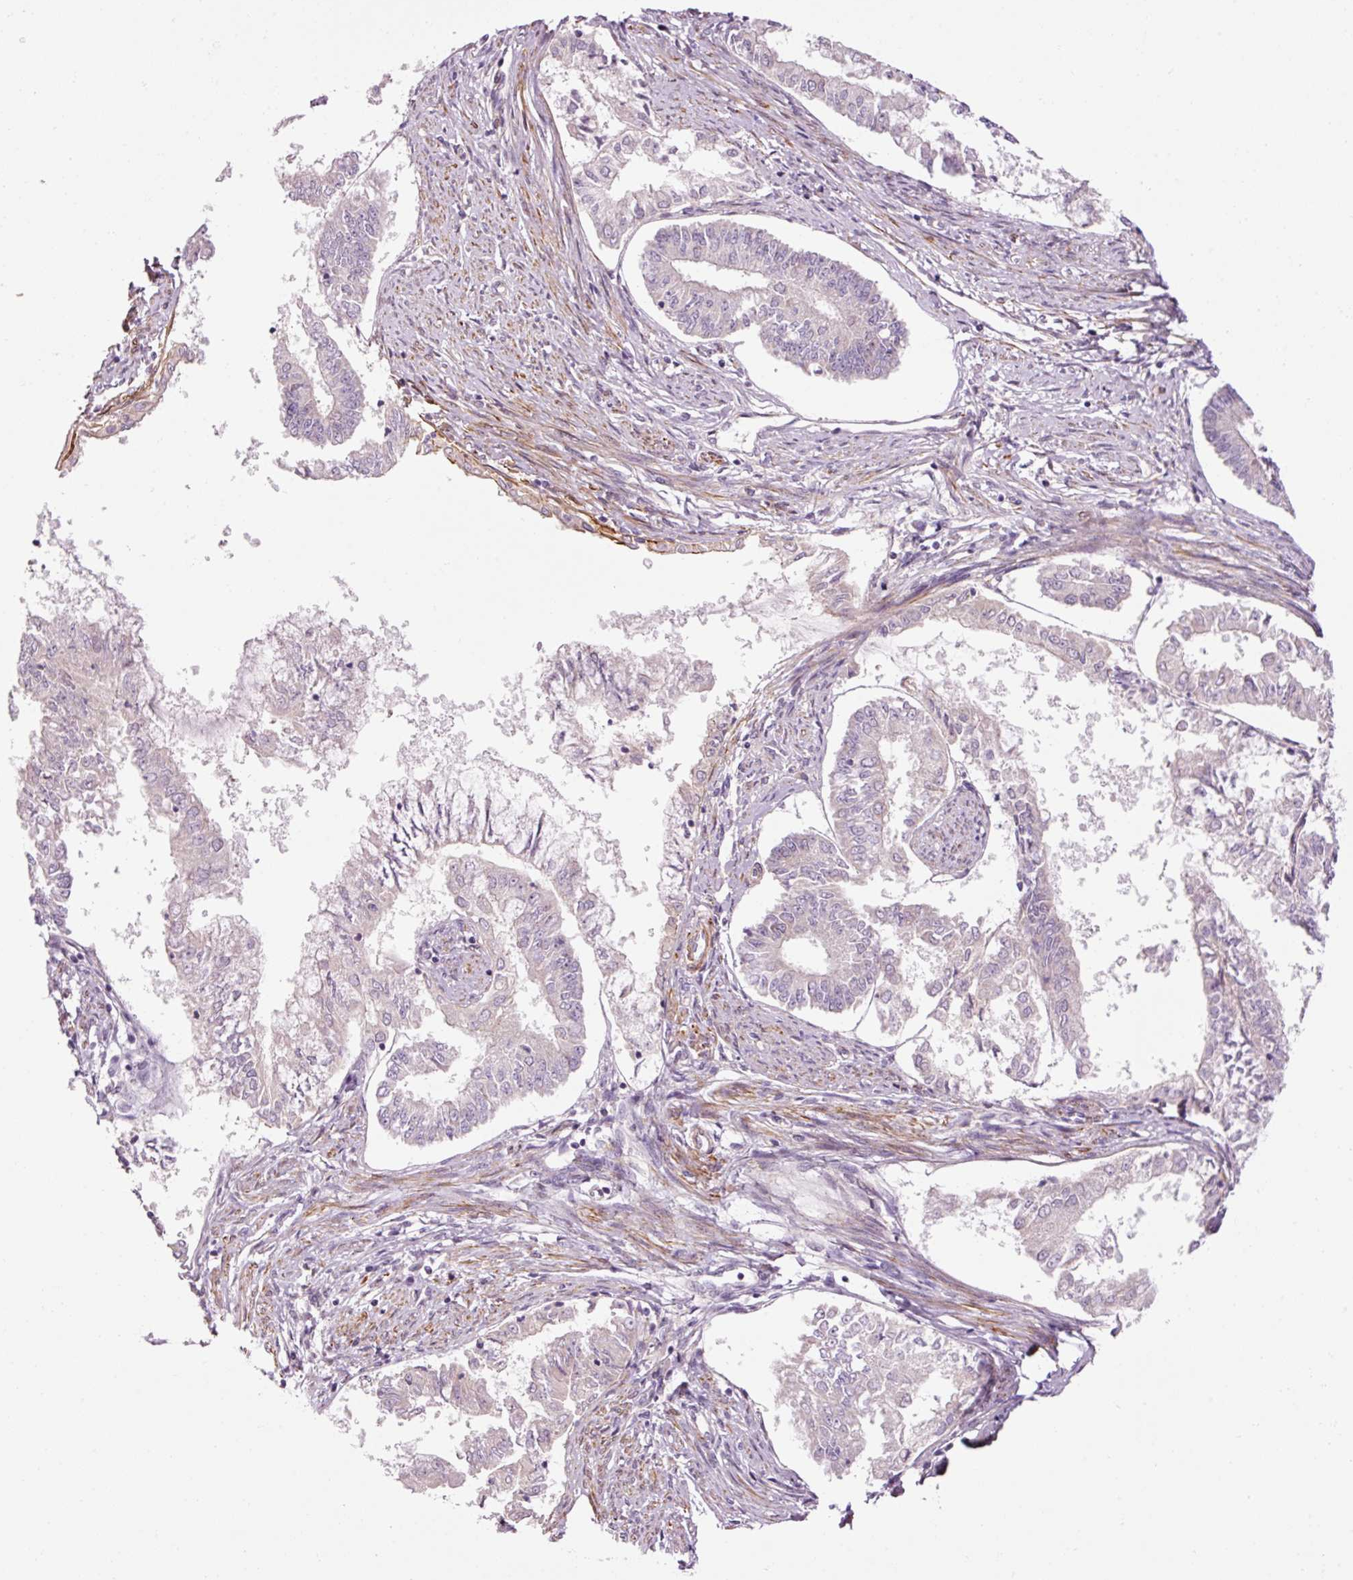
{"staining": {"intensity": "negative", "quantity": "none", "location": "none"}, "tissue": "endometrial cancer", "cell_type": "Tumor cells", "image_type": "cancer", "snomed": [{"axis": "morphology", "description": "Adenocarcinoma, NOS"}, {"axis": "topography", "description": "Endometrium"}], "caption": "IHC micrograph of neoplastic tissue: adenocarcinoma (endometrial) stained with DAB (3,3'-diaminobenzidine) shows no significant protein positivity in tumor cells.", "gene": "ANKRD20A1", "patient": {"sex": "female", "age": 76}}